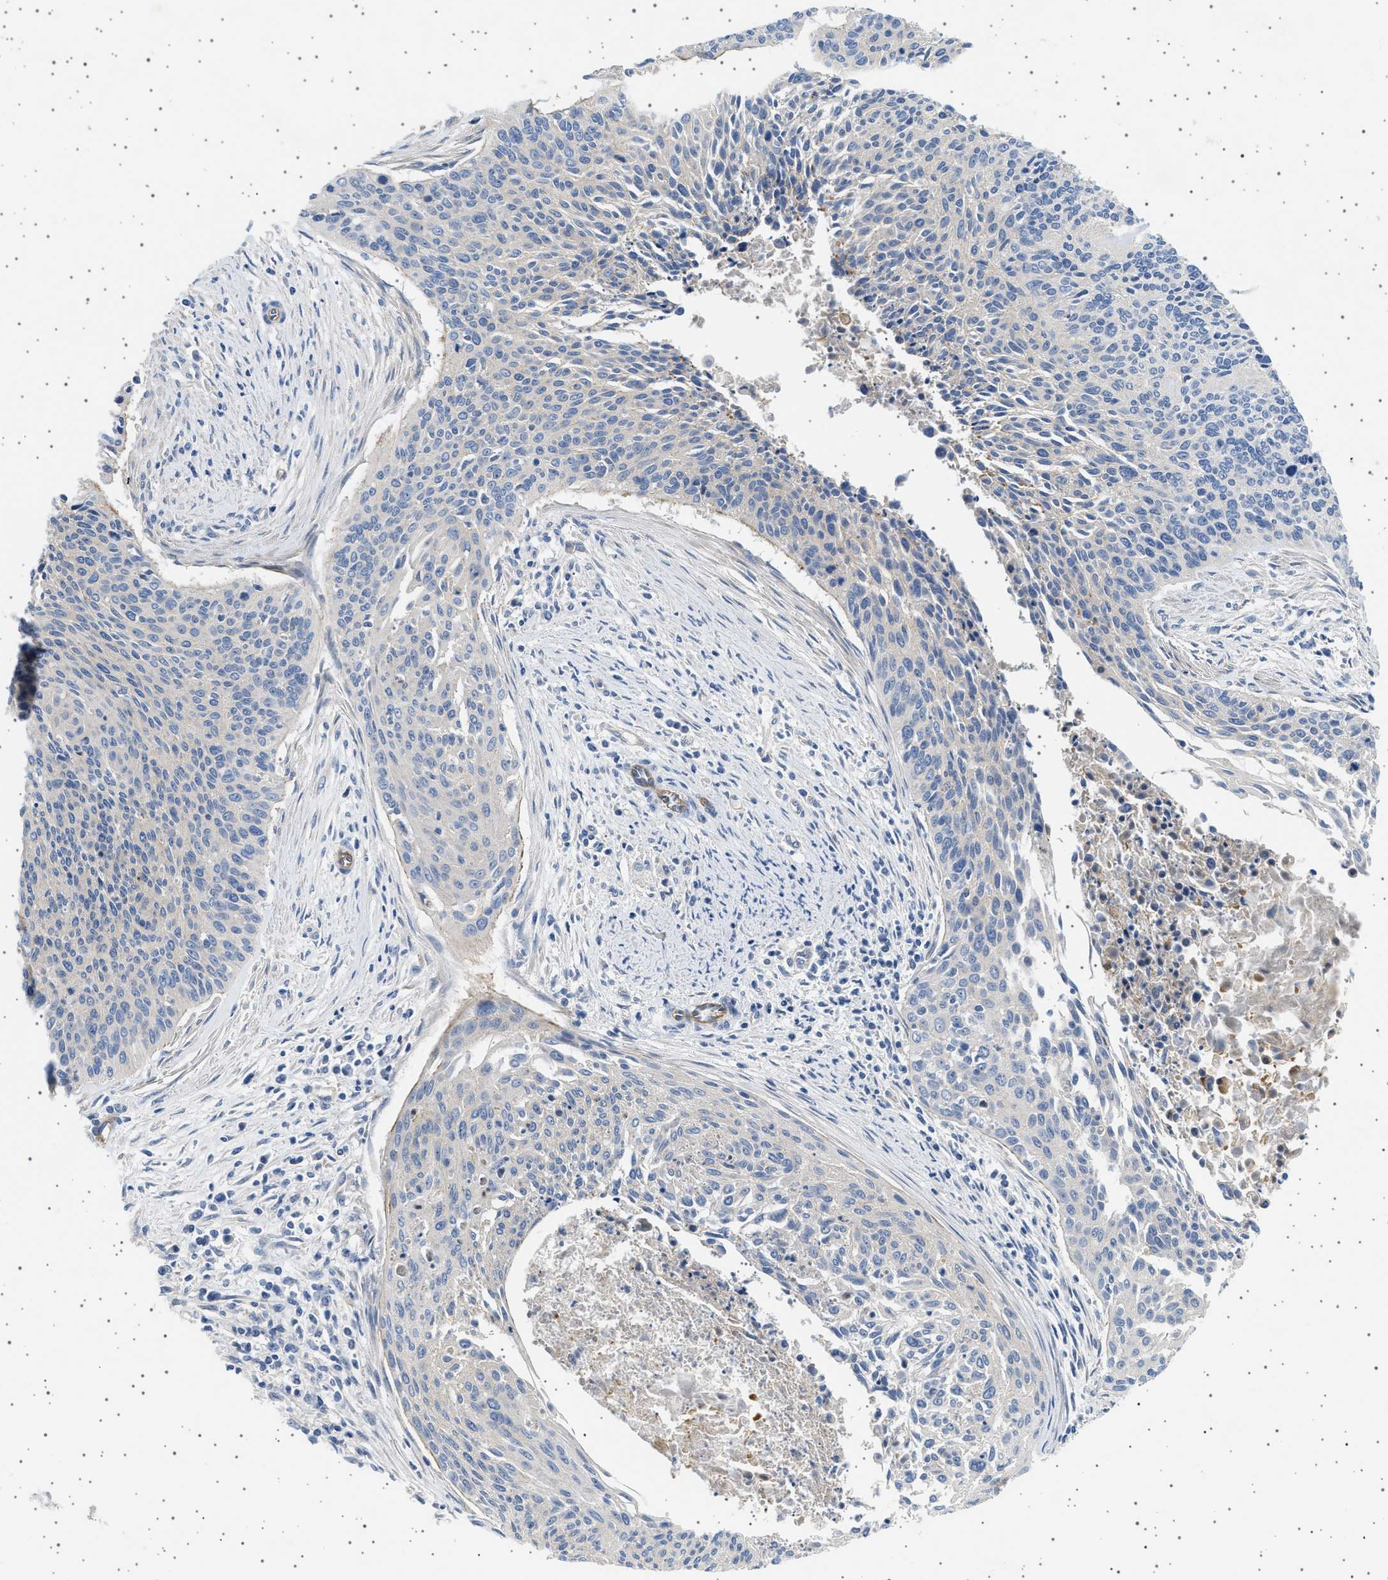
{"staining": {"intensity": "weak", "quantity": "<25%", "location": "cytoplasmic/membranous"}, "tissue": "cervical cancer", "cell_type": "Tumor cells", "image_type": "cancer", "snomed": [{"axis": "morphology", "description": "Squamous cell carcinoma, NOS"}, {"axis": "topography", "description": "Cervix"}], "caption": "An IHC photomicrograph of cervical cancer (squamous cell carcinoma) is shown. There is no staining in tumor cells of cervical cancer (squamous cell carcinoma).", "gene": "PLPP6", "patient": {"sex": "female", "age": 55}}